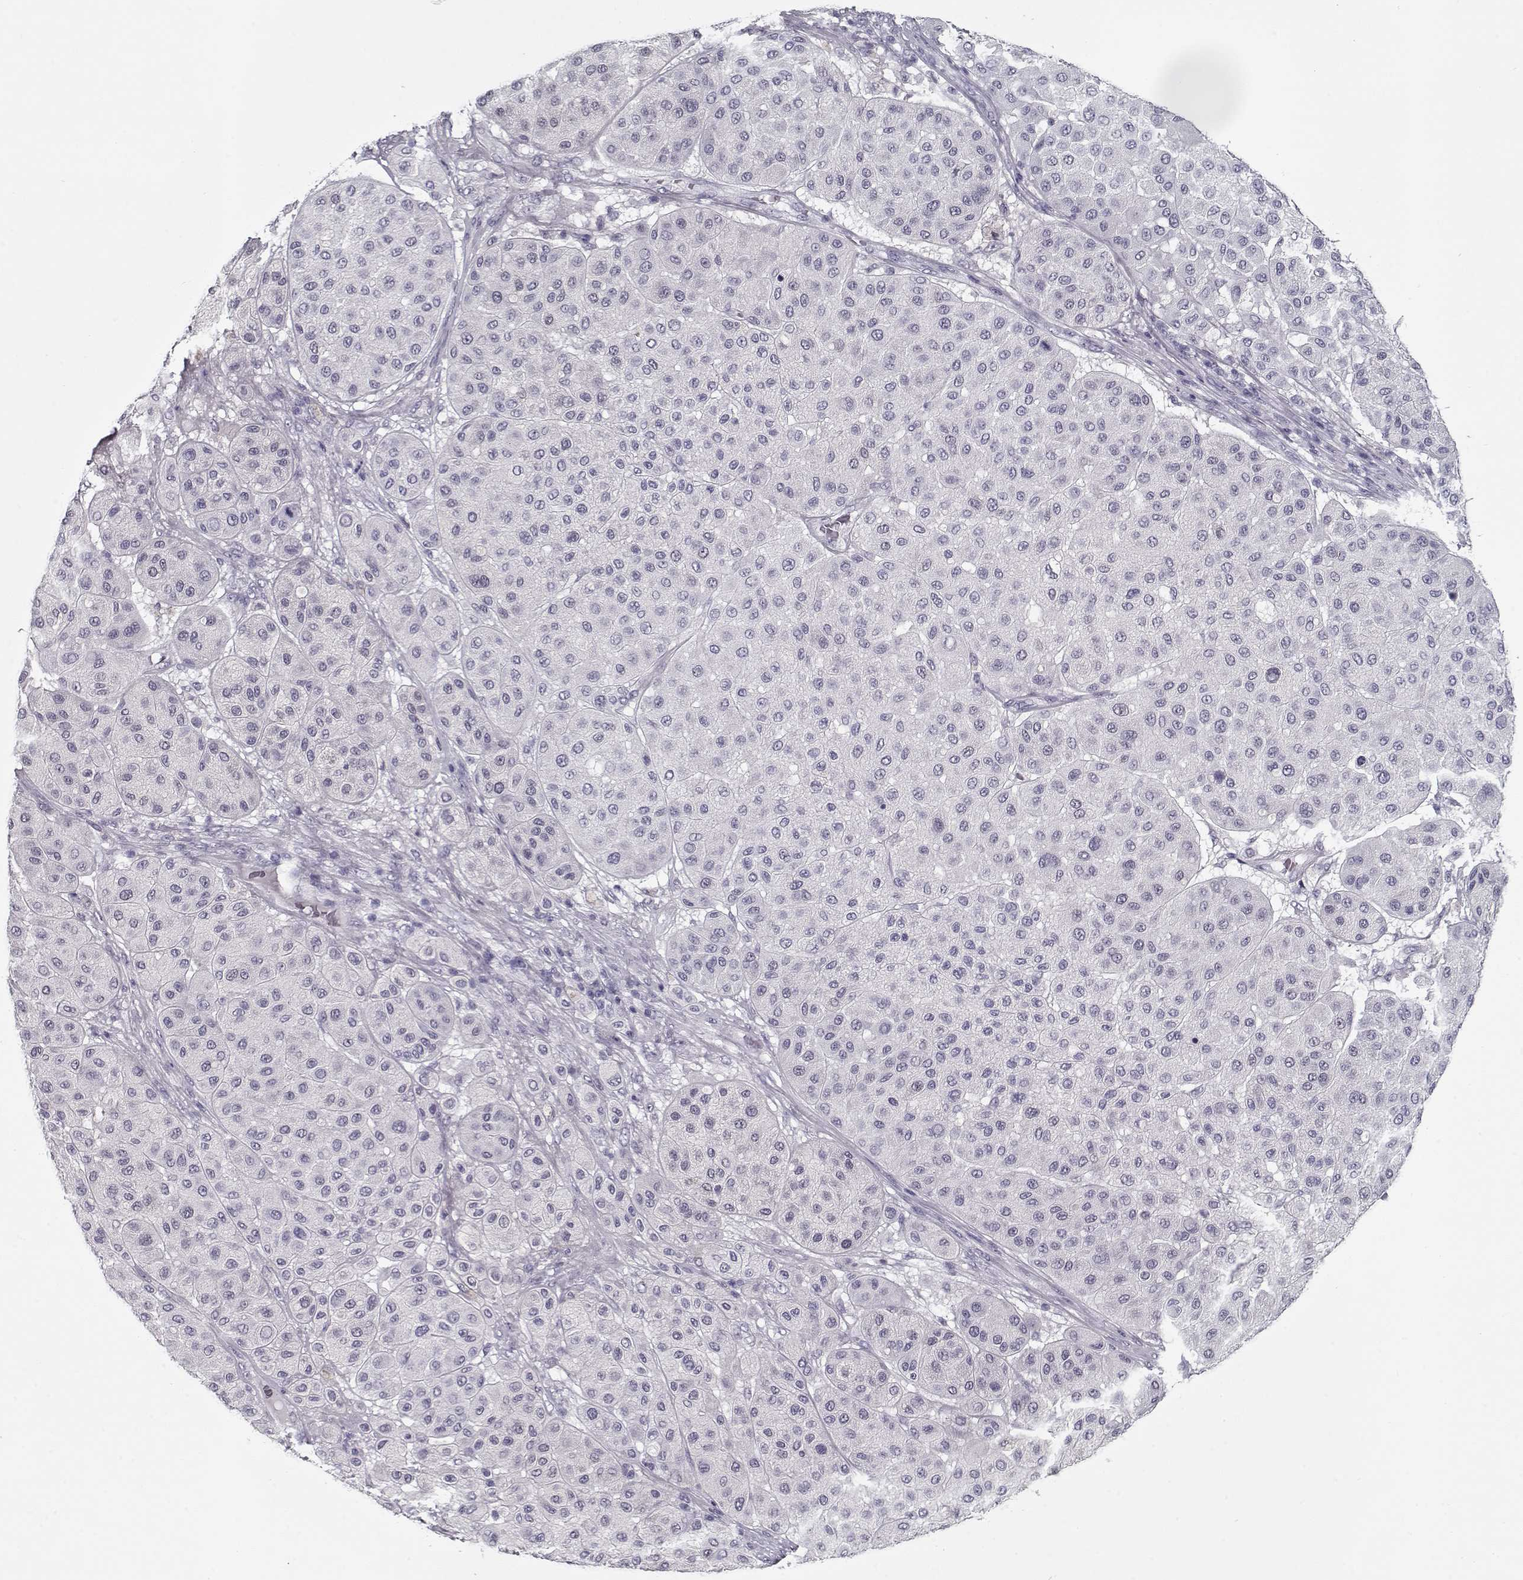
{"staining": {"intensity": "negative", "quantity": "none", "location": "none"}, "tissue": "melanoma", "cell_type": "Tumor cells", "image_type": "cancer", "snomed": [{"axis": "morphology", "description": "Malignant melanoma, Metastatic site"}, {"axis": "topography", "description": "Smooth muscle"}], "caption": "The IHC image has no significant positivity in tumor cells of melanoma tissue.", "gene": "RNF32", "patient": {"sex": "male", "age": 41}}